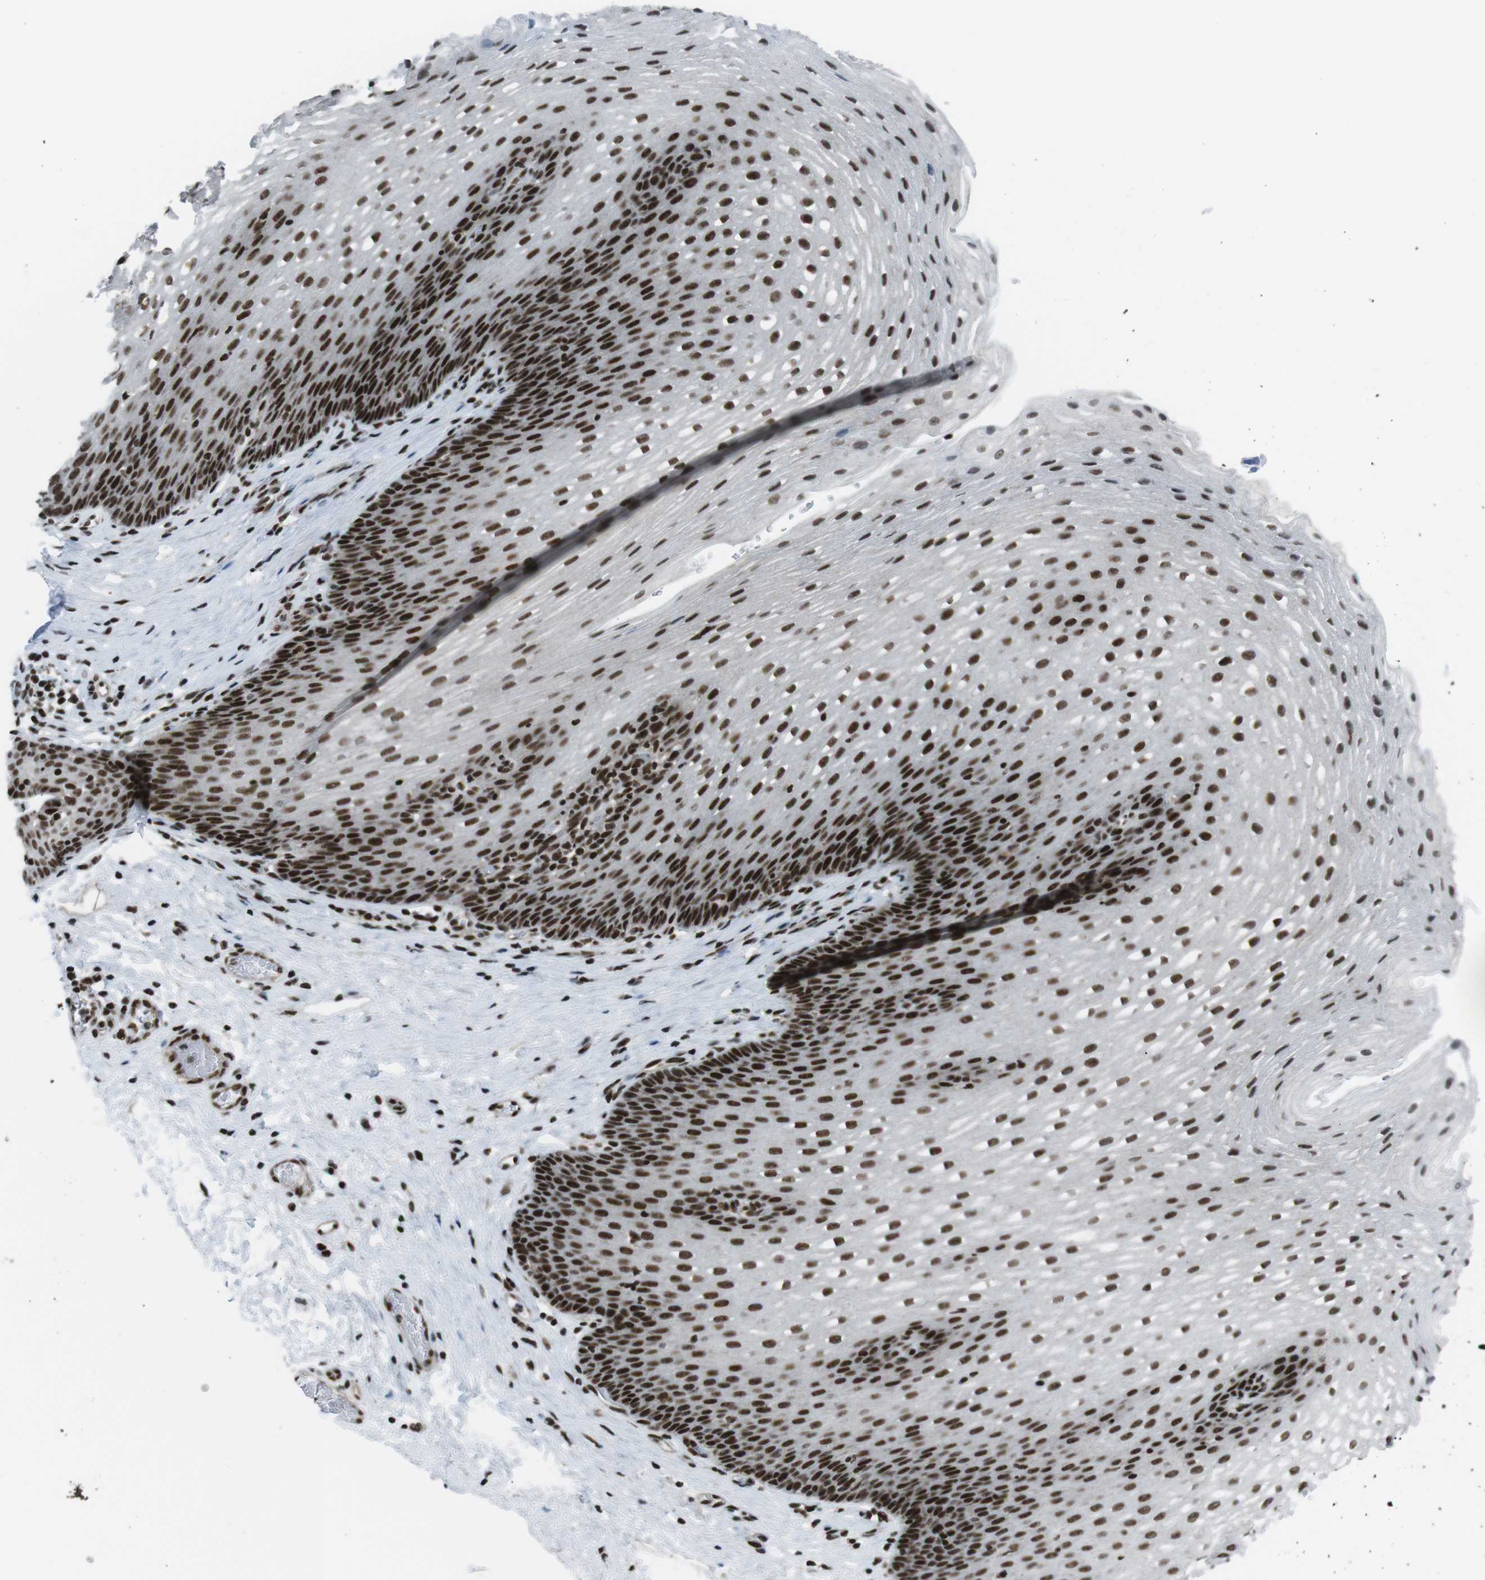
{"staining": {"intensity": "strong", "quantity": ">75%", "location": "nuclear"}, "tissue": "esophagus", "cell_type": "Squamous epithelial cells", "image_type": "normal", "snomed": [{"axis": "morphology", "description": "Normal tissue, NOS"}, {"axis": "topography", "description": "Esophagus"}], "caption": "Approximately >75% of squamous epithelial cells in normal esophagus reveal strong nuclear protein staining as visualized by brown immunohistochemical staining.", "gene": "TAF1", "patient": {"sex": "male", "age": 48}}